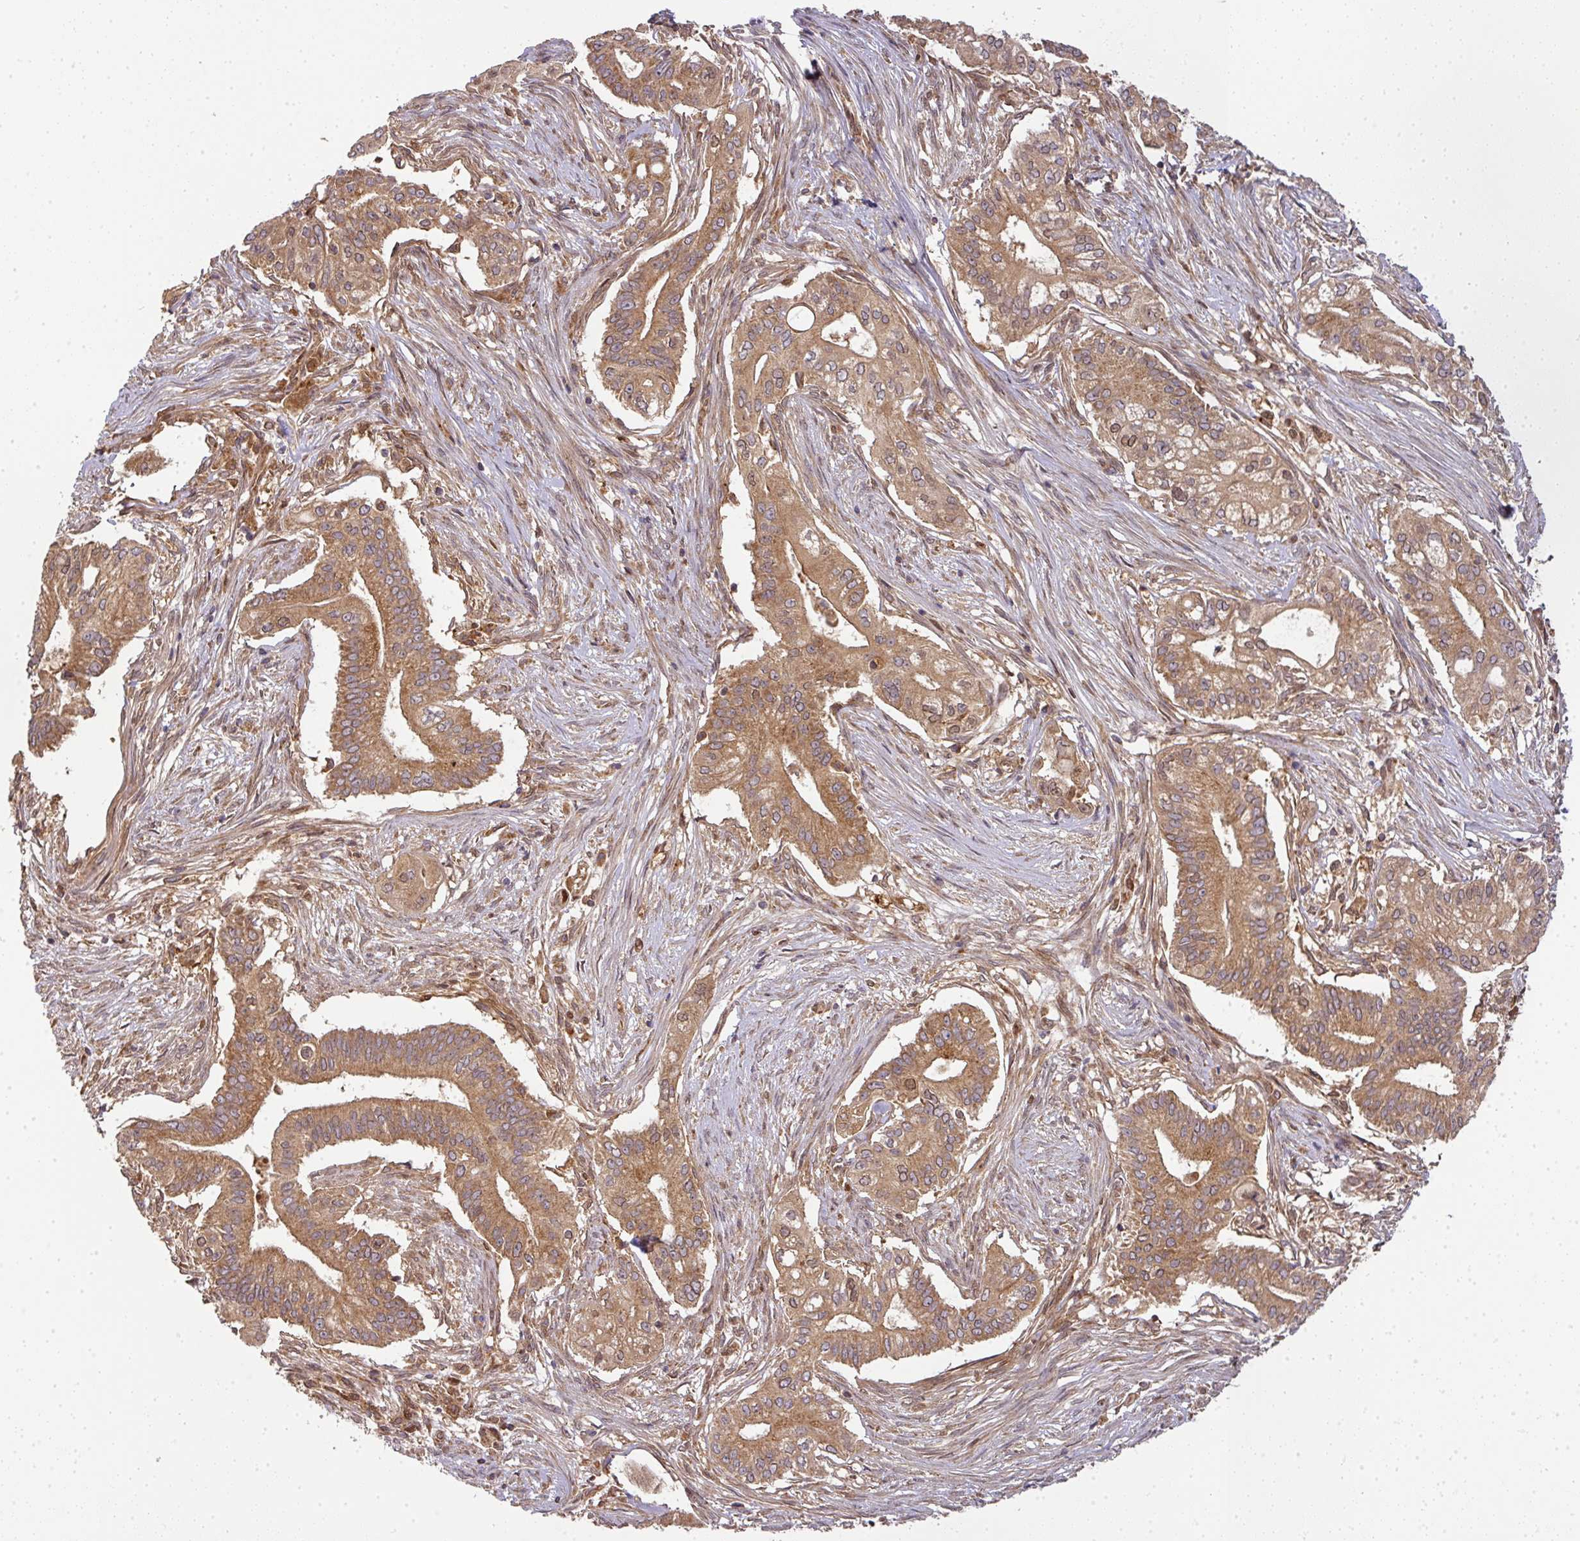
{"staining": {"intensity": "moderate", "quantity": ">75%", "location": "cytoplasmic/membranous"}, "tissue": "pancreatic cancer", "cell_type": "Tumor cells", "image_type": "cancer", "snomed": [{"axis": "morphology", "description": "Adenocarcinoma, NOS"}, {"axis": "topography", "description": "Pancreas"}], "caption": "IHC histopathology image of pancreatic cancer stained for a protein (brown), which demonstrates medium levels of moderate cytoplasmic/membranous expression in approximately >75% of tumor cells.", "gene": "MALSU1", "patient": {"sex": "female", "age": 68}}